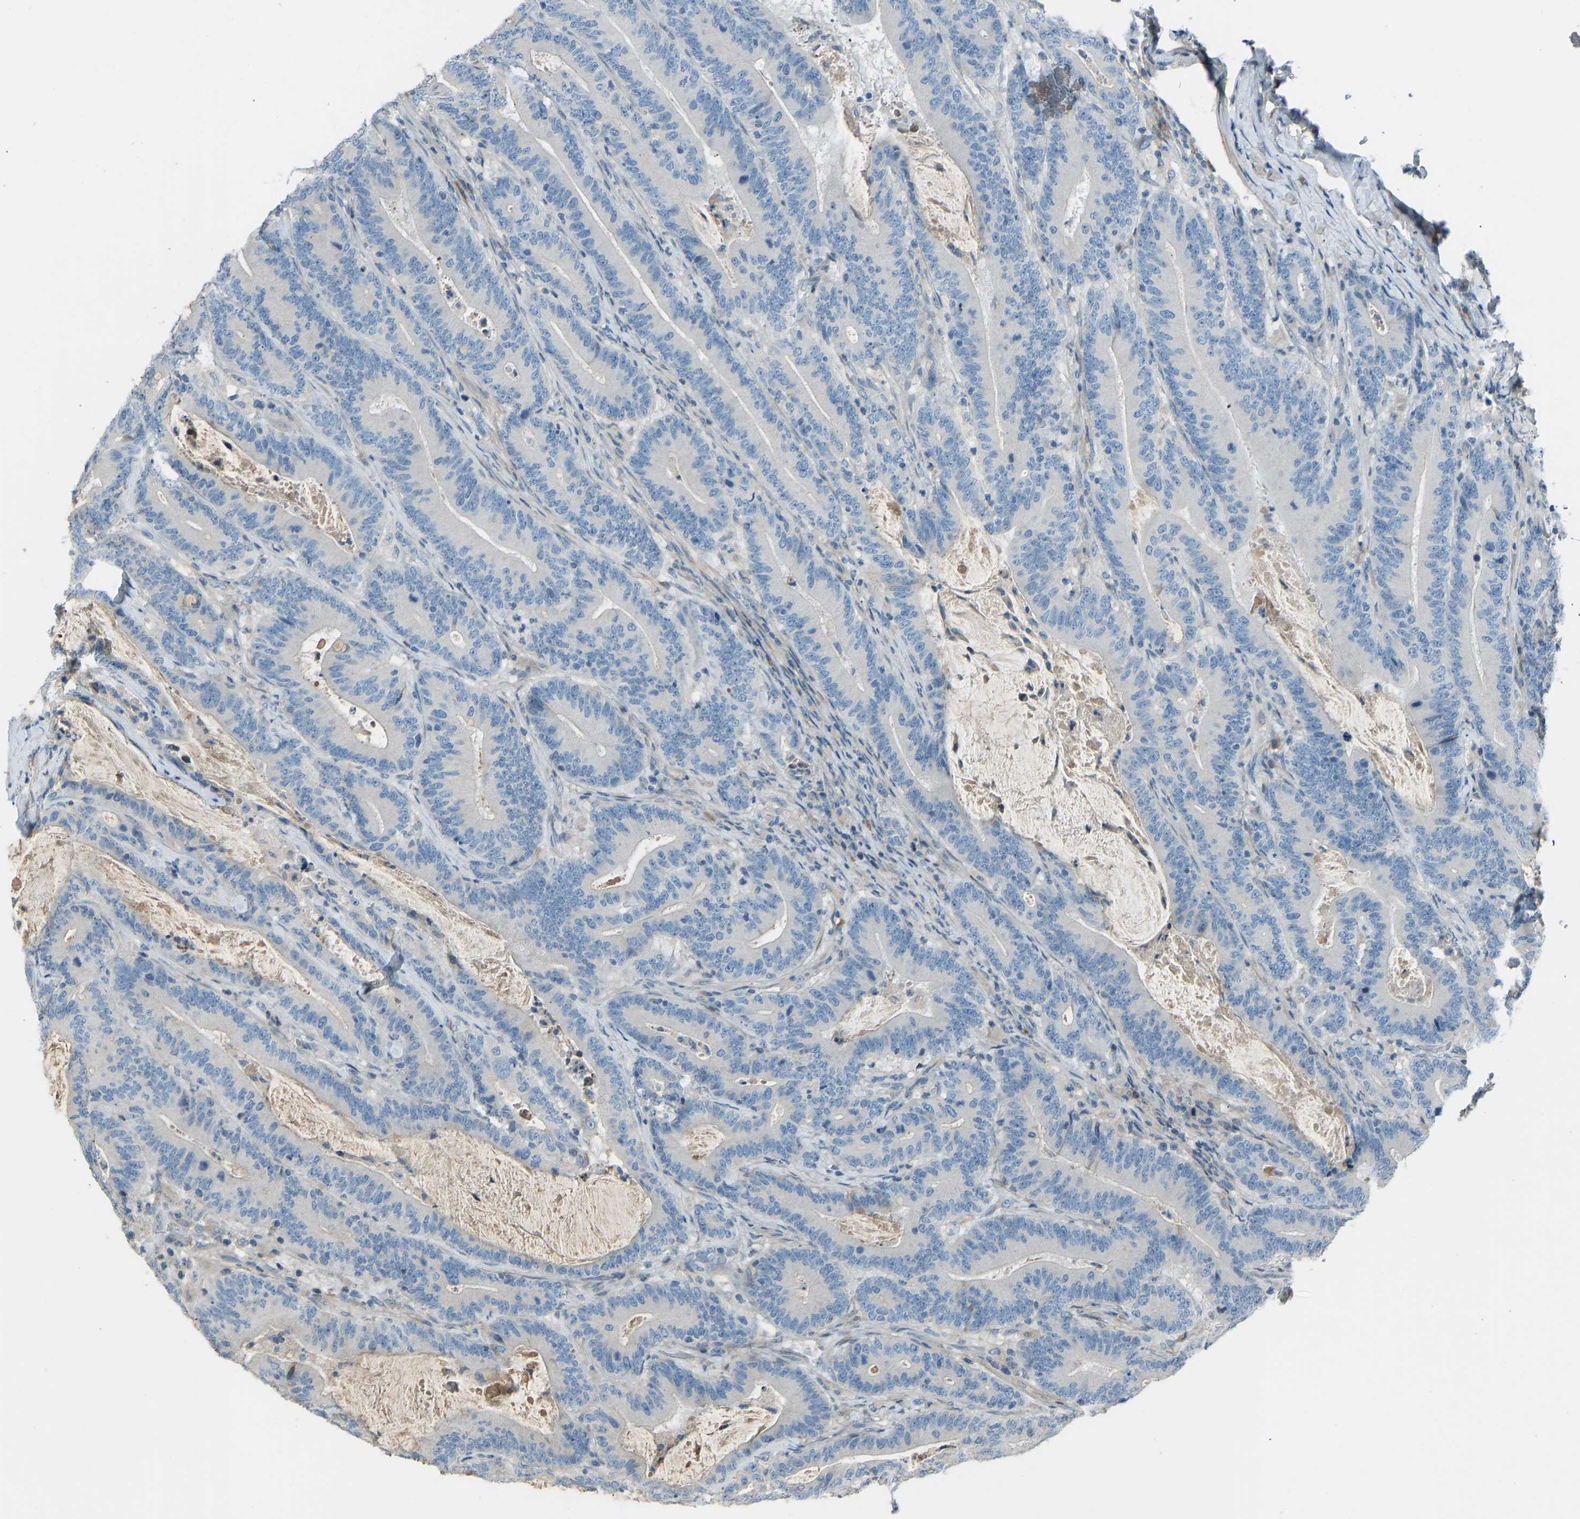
{"staining": {"intensity": "negative", "quantity": "none", "location": "none"}, "tissue": "colorectal cancer", "cell_type": "Tumor cells", "image_type": "cancer", "snomed": [{"axis": "morphology", "description": "Adenocarcinoma, NOS"}, {"axis": "topography", "description": "Colon"}], "caption": "This is an immunohistochemistry photomicrograph of human colorectal cancer (adenocarcinoma). There is no positivity in tumor cells.", "gene": "FBLN2", "patient": {"sex": "female", "age": 66}}